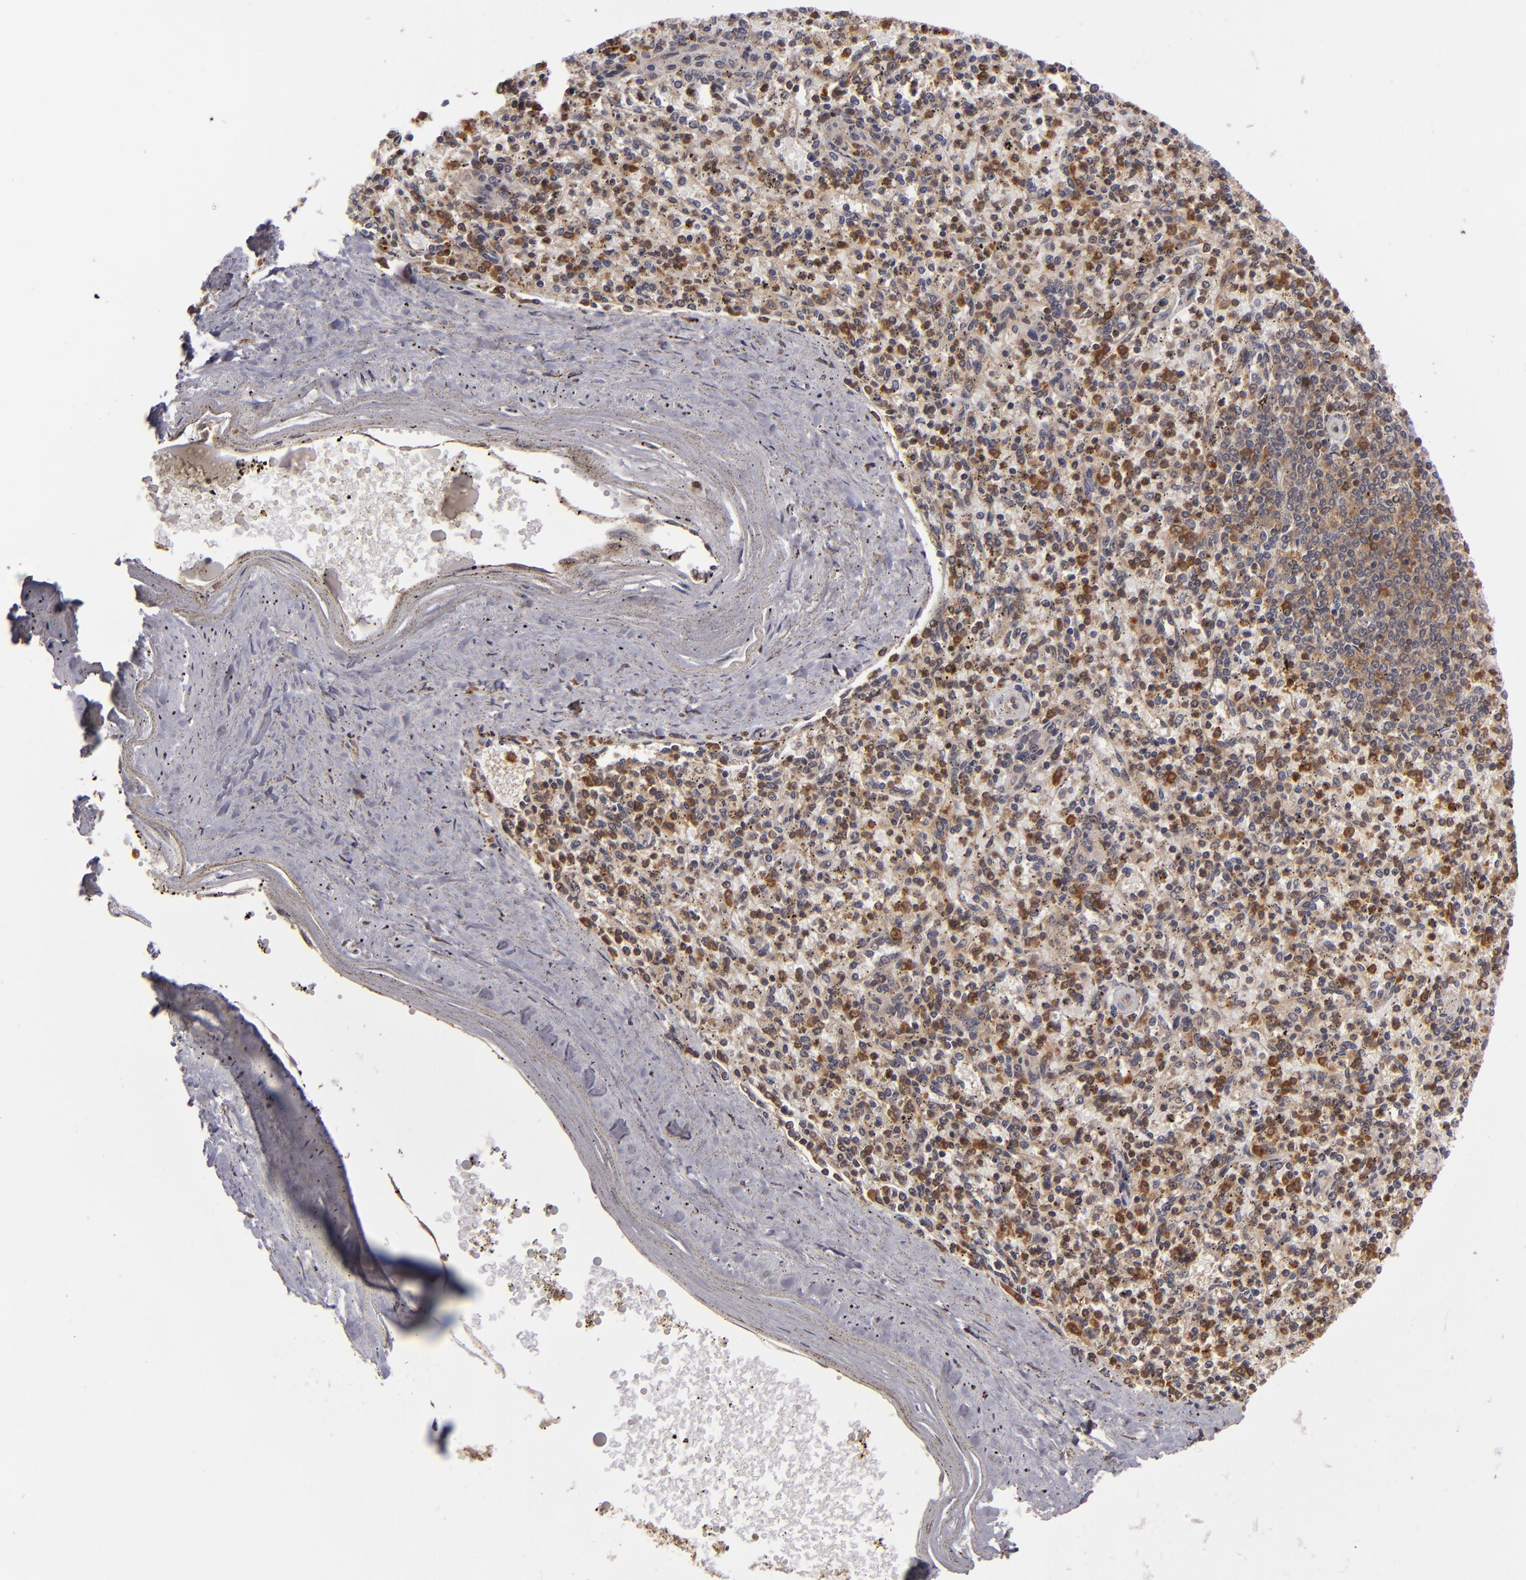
{"staining": {"intensity": "moderate", "quantity": "25%-75%", "location": "cytoplasmic/membranous"}, "tissue": "spleen", "cell_type": "Cells in red pulp", "image_type": "normal", "snomed": [{"axis": "morphology", "description": "Normal tissue, NOS"}, {"axis": "topography", "description": "Spleen"}], "caption": "Immunohistochemical staining of unremarkable human spleen reveals medium levels of moderate cytoplasmic/membranous staining in approximately 25%-75% of cells in red pulp.", "gene": "MAPK3", "patient": {"sex": "male", "age": 72}}